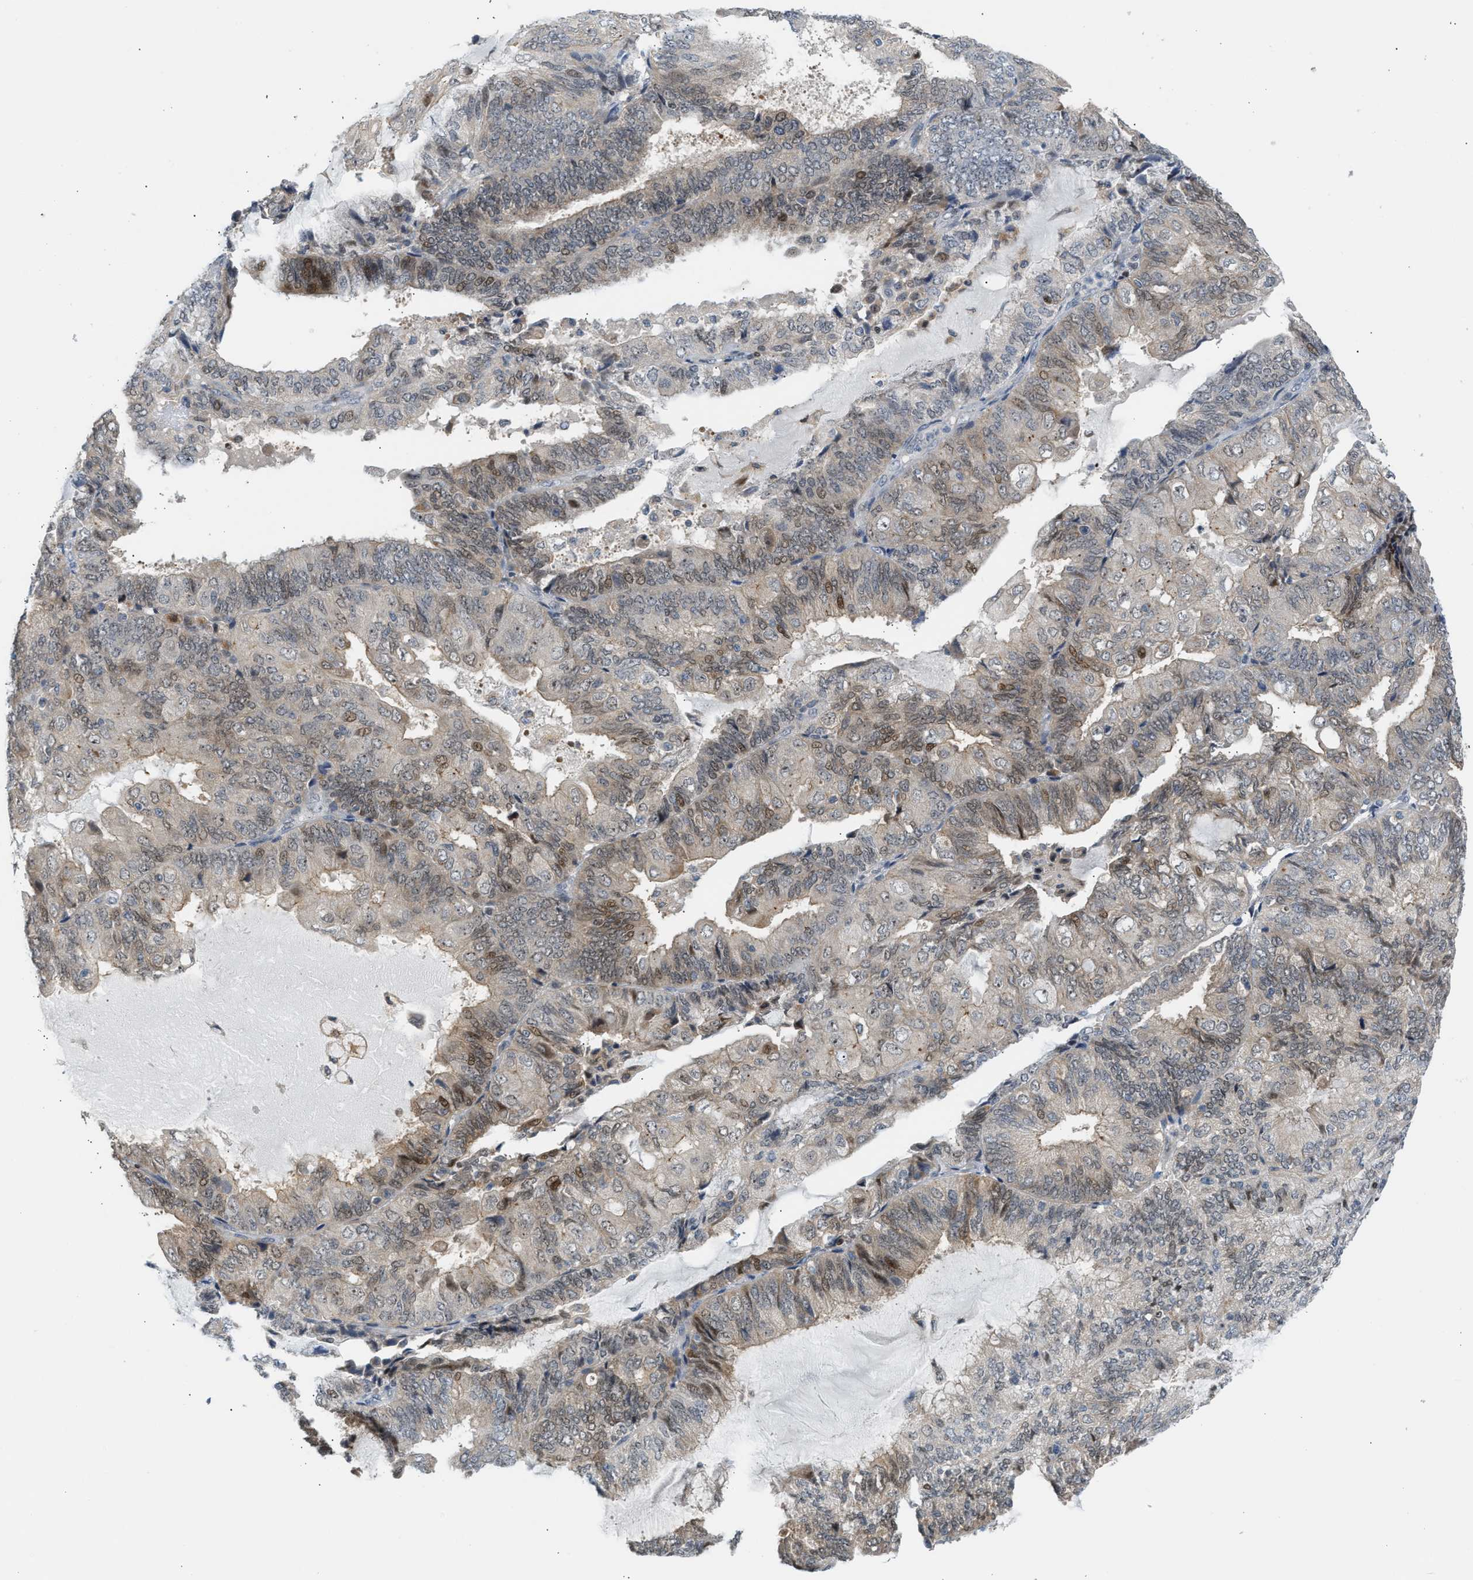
{"staining": {"intensity": "moderate", "quantity": "<25%", "location": "cytoplasmic/membranous,nuclear"}, "tissue": "endometrial cancer", "cell_type": "Tumor cells", "image_type": "cancer", "snomed": [{"axis": "morphology", "description": "Adenocarcinoma, NOS"}, {"axis": "topography", "description": "Endometrium"}], "caption": "High-power microscopy captured an immunohistochemistry micrograph of endometrial cancer, revealing moderate cytoplasmic/membranous and nuclear expression in about <25% of tumor cells.", "gene": "NPS", "patient": {"sex": "female", "age": 81}}